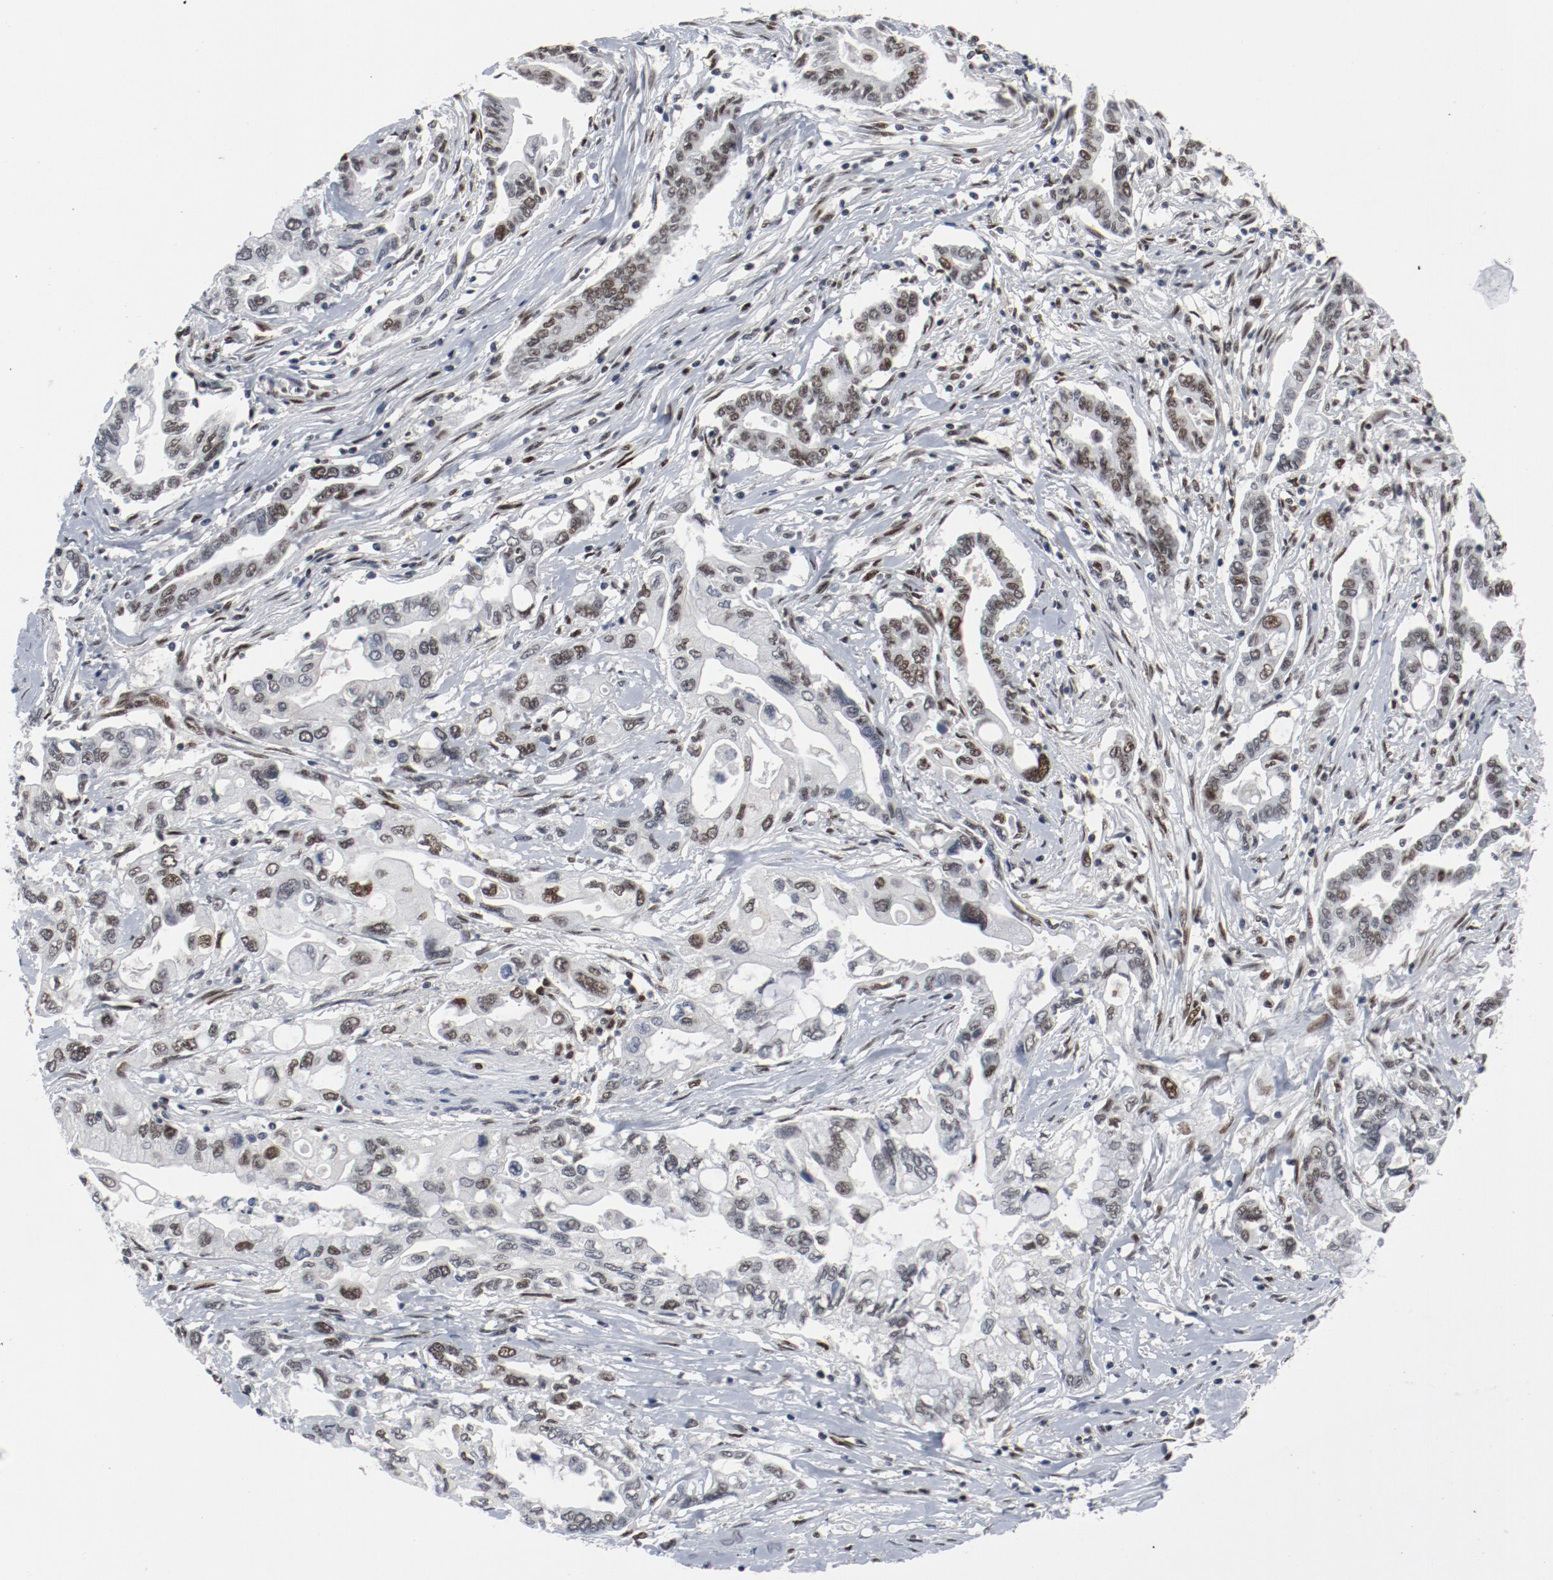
{"staining": {"intensity": "moderate", "quantity": ">75%", "location": "nuclear"}, "tissue": "pancreatic cancer", "cell_type": "Tumor cells", "image_type": "cancer", "snomed": [{"axis": "morphology", "description": "Adenocarcinoma, NOS"}, {"axis": "topography", "description": "Pancreas"}], "caption": "Immunohistochemistry (IHC) of human adenocarcinoma (pancreatic) demonstrates medium levels of moderate nuclear positivity in approximately >75% of tumor cells.", "gene": "JMJD6", "patient": {"sex": "female", "age": 57}}